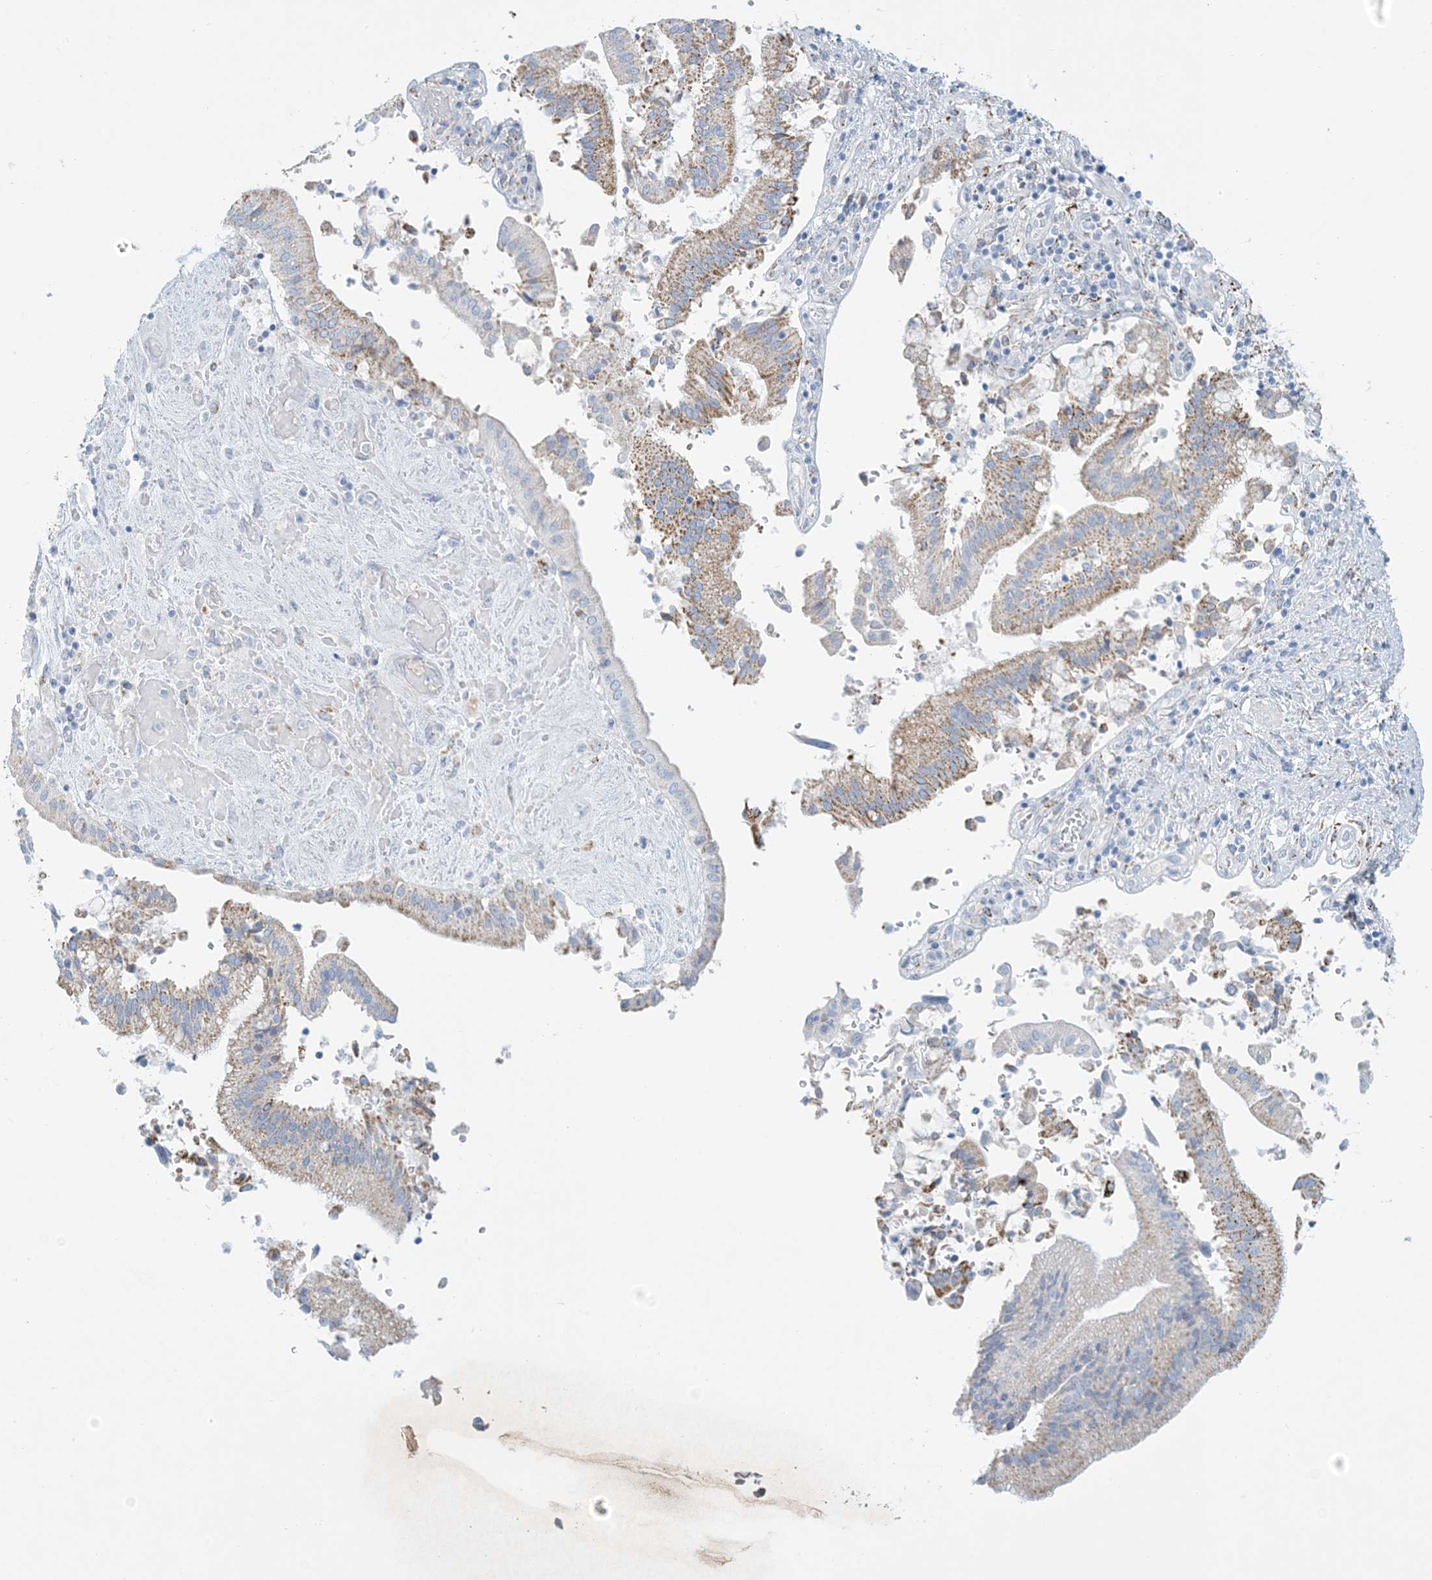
{"staining": {"intensity": "moderate", "quantity": "<25%", "location": "cytoplasmic/membranous"}, "tissue": "pancreatic cancer", "cell_type": "Tumor cells", "image_type": "cancer", "snomed": [{"axis": "morphology", "description": "Adenocarcinoma, NOS"}, {"axis": "topography", "description": "Pancreas"}], "caption": "Protein expression analysis of human pancreatic adenocarcinoma reveals moderate cytoplasmic/membranous staining in approximately <25% of tumor cells.", "gene": "ZDHHC4", "patient": {"sex": "male", "age": 46}}